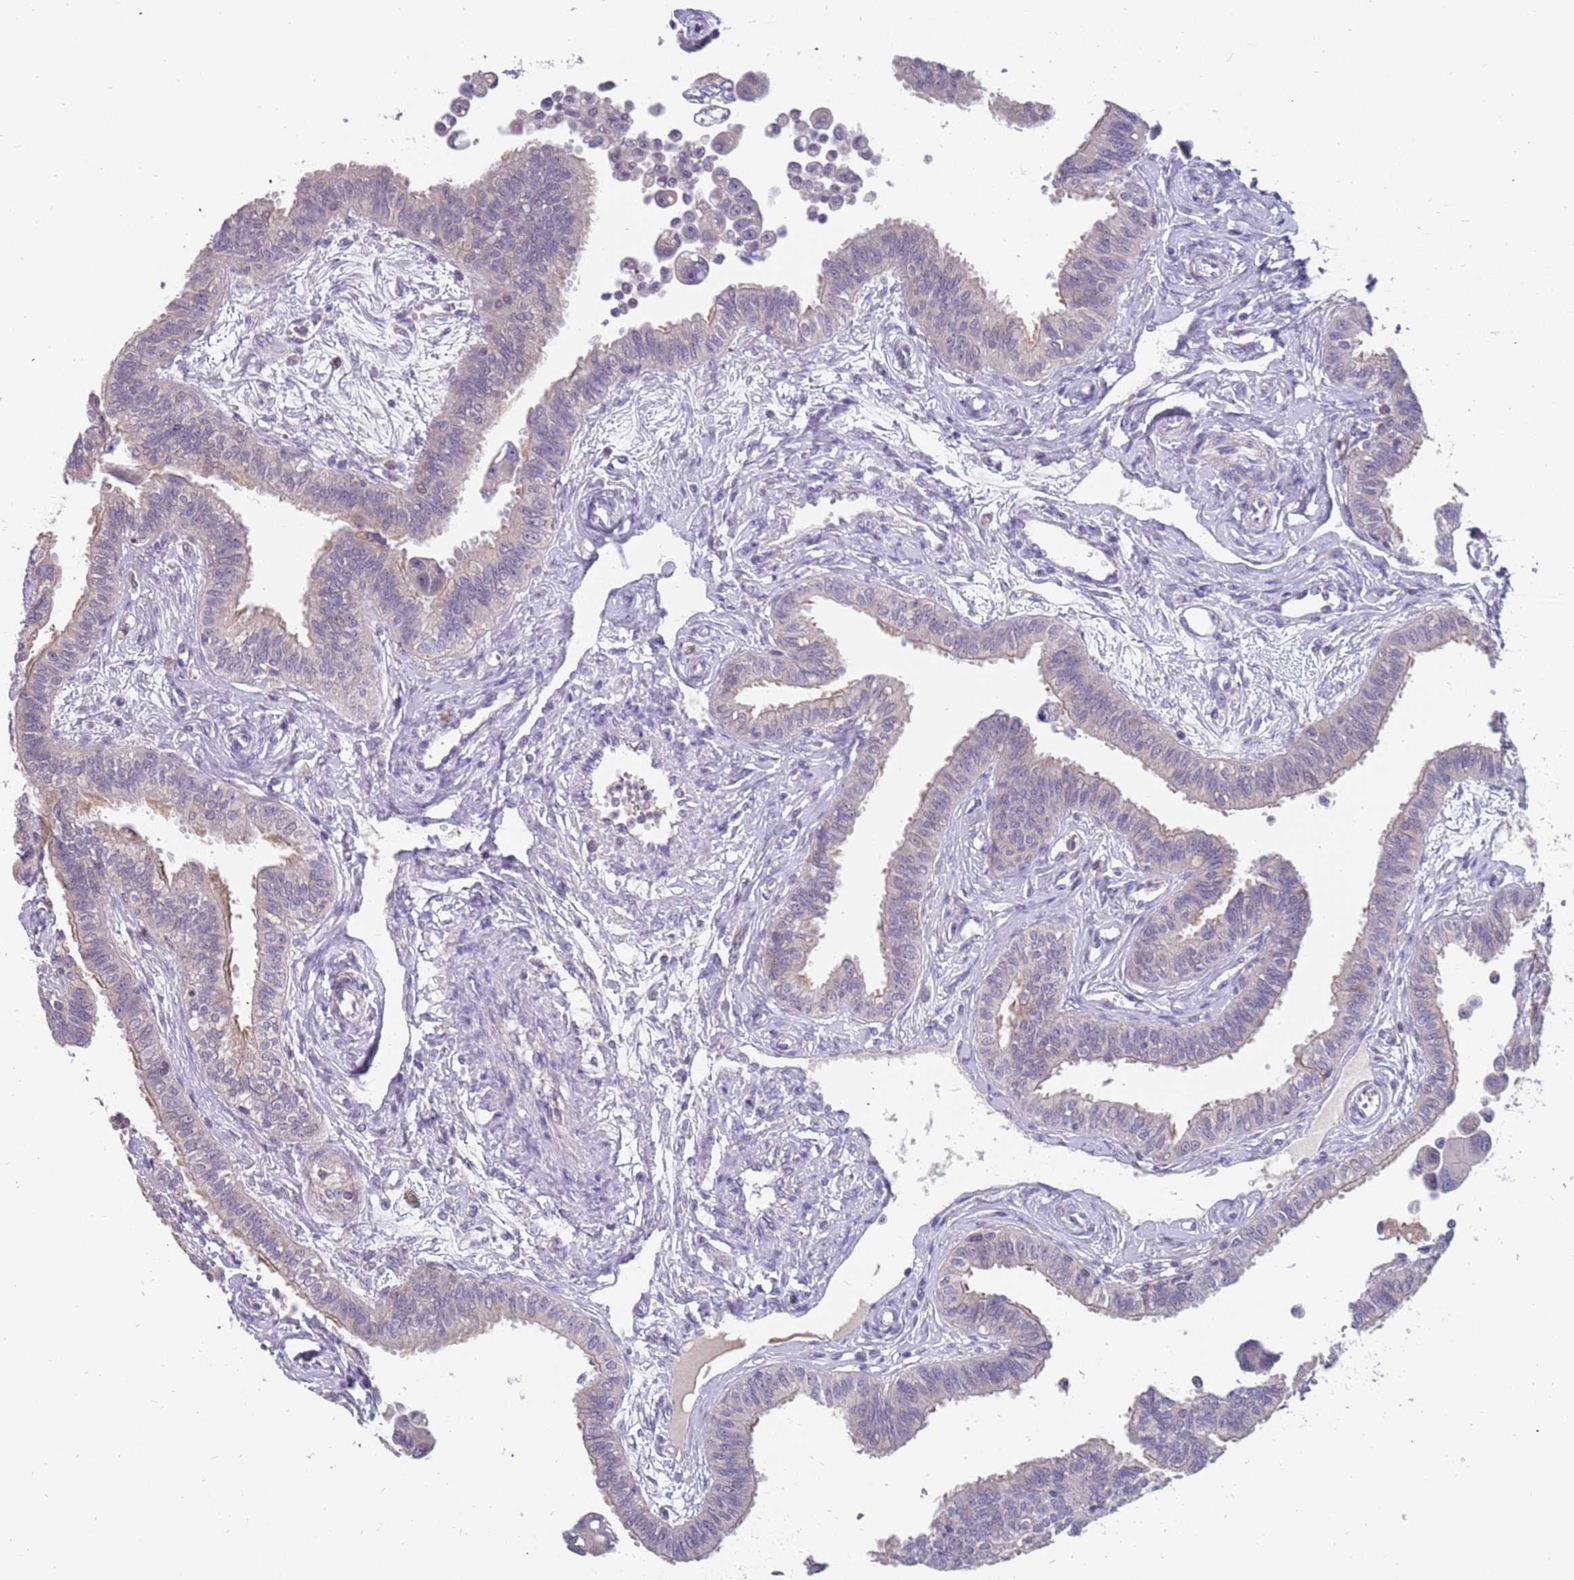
{"staining": {"intensity": "negative", "quantity": "none", "location": "none"}, "tissue": "fallopian tube", "cell_type": "Glandular cells", "image_type": "normal", "snomed": [{"axis": "morphology", "description": "Normal tissue, NOS"}, {"axis": "morphology", "description": "Carcinoma, NOS"}, {"axis": "topography", "description": "Fallopian tube"}, {"axis": "topography", "description": "Ovary"}], "caption": "Human fallopian tube stained for a protein using immunohistochemistry (IHC) displays no staining in glandular cells.", "gene": "ZNF746", "patient": {"sex": "female", "age": 59}}